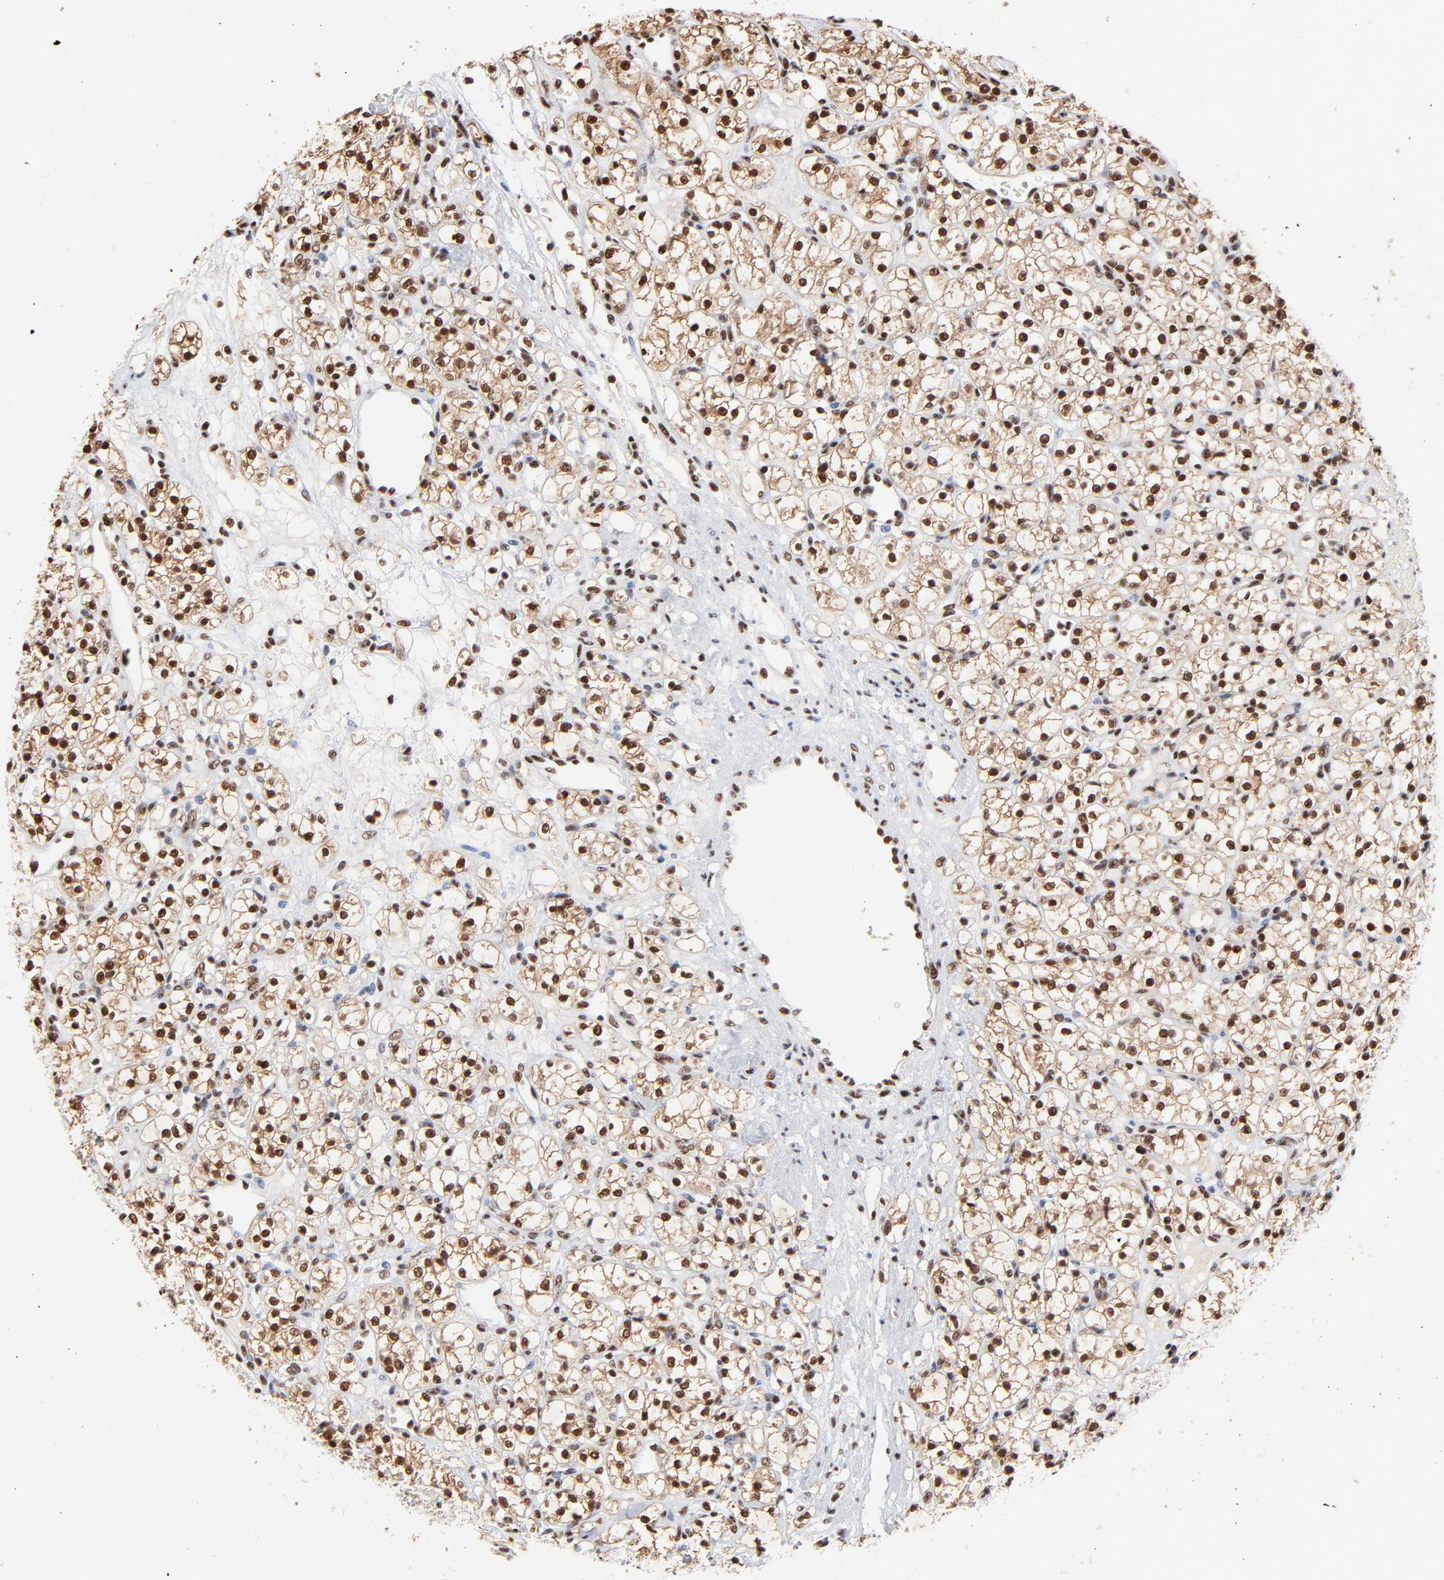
{"staining": {"intensity": "strong", "quantity": ">75%", "location": "cytoplasmic/membranous,nuclear"}, "tissue": "renal cancer", "cell_type": "Tumor cells", "image_type": "cancer", "snomed": [{"axis": "morphology", "description": "Adenocarcinoma, NOS"}, {"axis": "topography", "description": "Kidney"}], "caption": "Adenocarcinoma (renal) tissue shows strong cytoplasmic/membranous and nuclear staining in about >75% of tumor cells, visualized by immunohistochemistry.", "gene": "CREB1", "patient": {"sex": "female", "age": 60}}